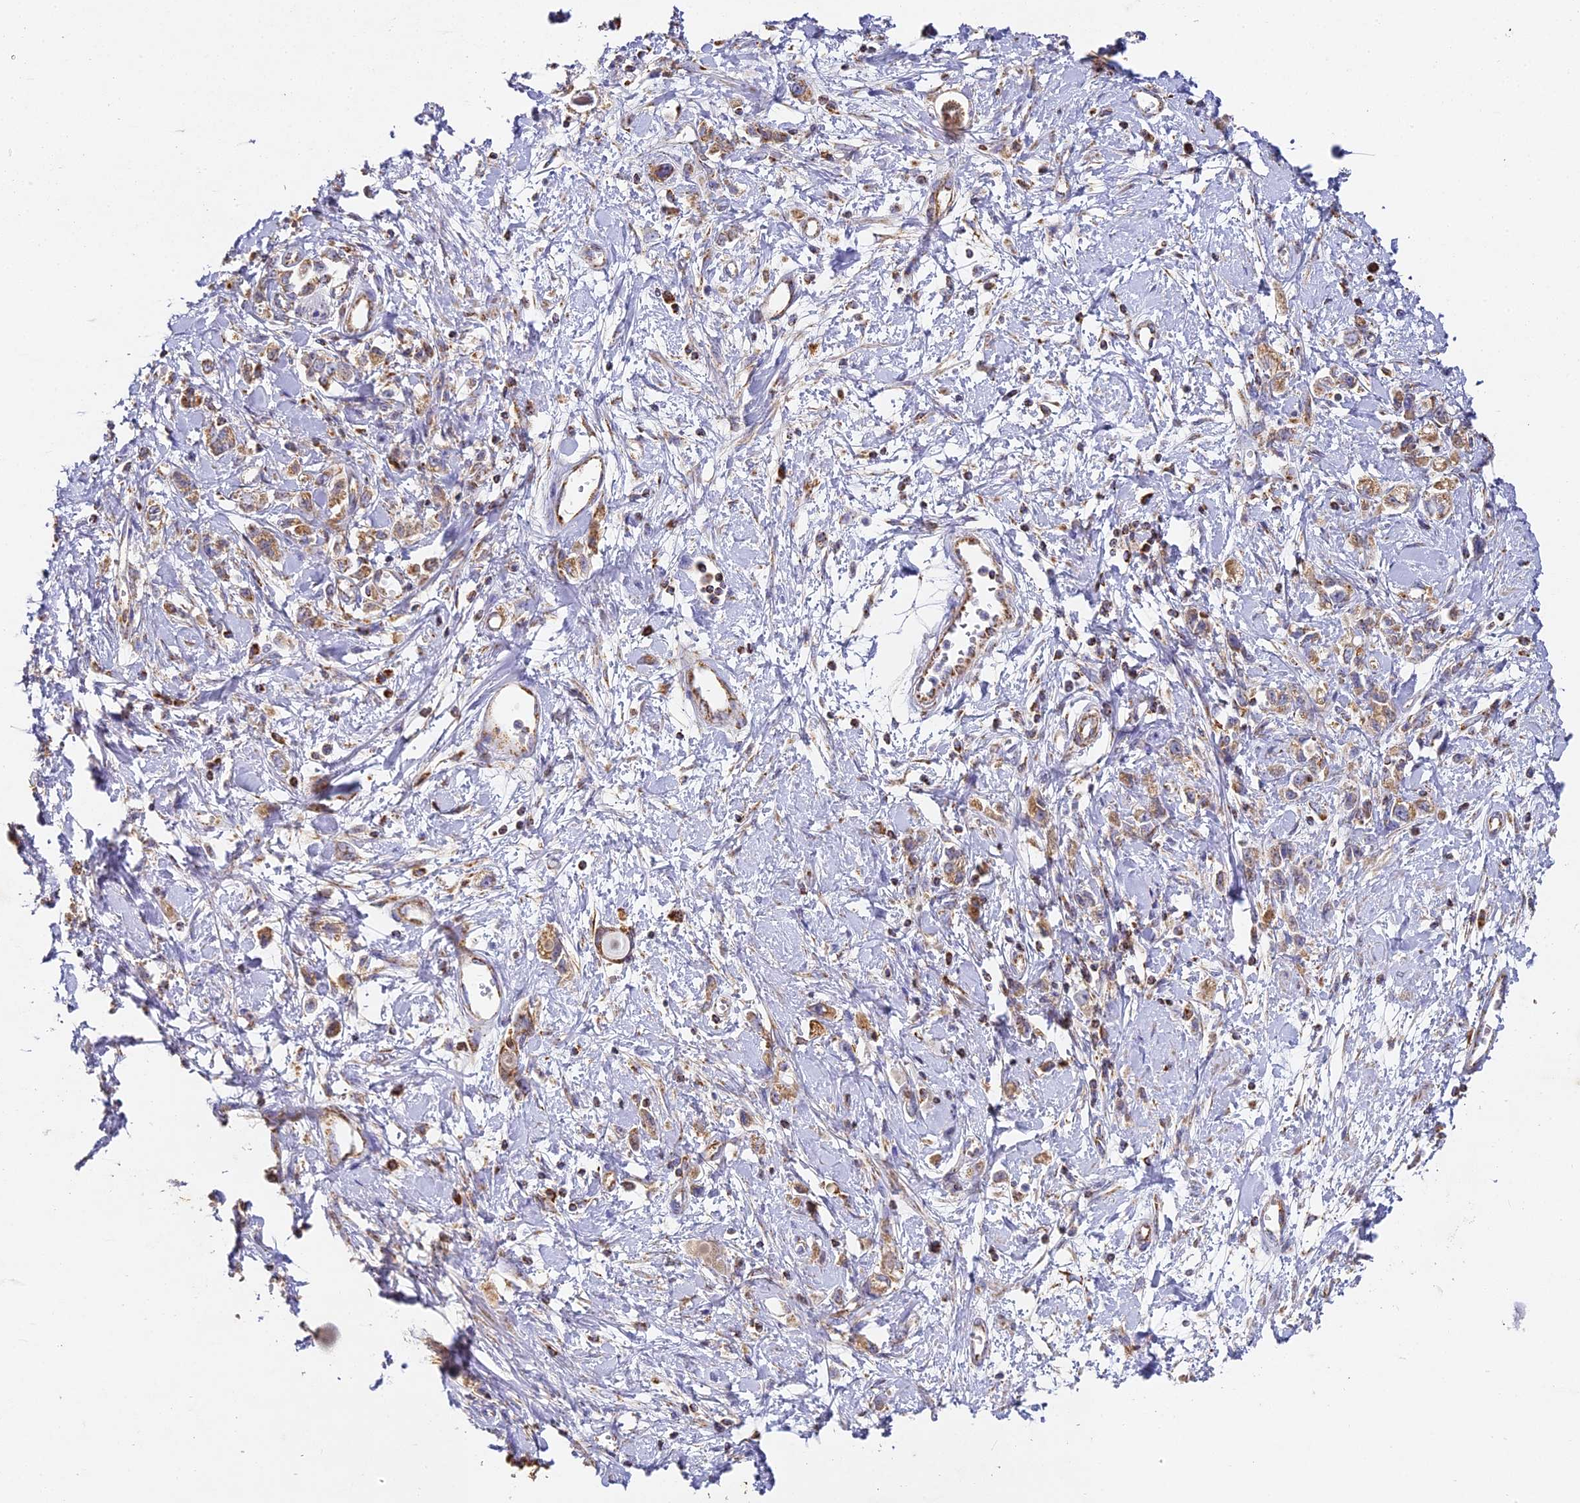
{"staining": {"intensity": "moderate", "quantity": ">75%", "location": "cytoplasmic/membranous"}, "tissue": "stomach cancer", "cell_type": "Tumor cells", "image_type": "cancer", "snomed": [{"axis": "morphology", "description": "Adenocarcinoma, NOS"}, {"axis": "topography", "description": "Stomach"}], "caption": "Adenocarcinoma (stomach) stained for a protein shows moderate cytoplasmic/membranous positivity in tumor cells.", "gene": "DONSON", "patient": {"sex": "female", "age": 76}}